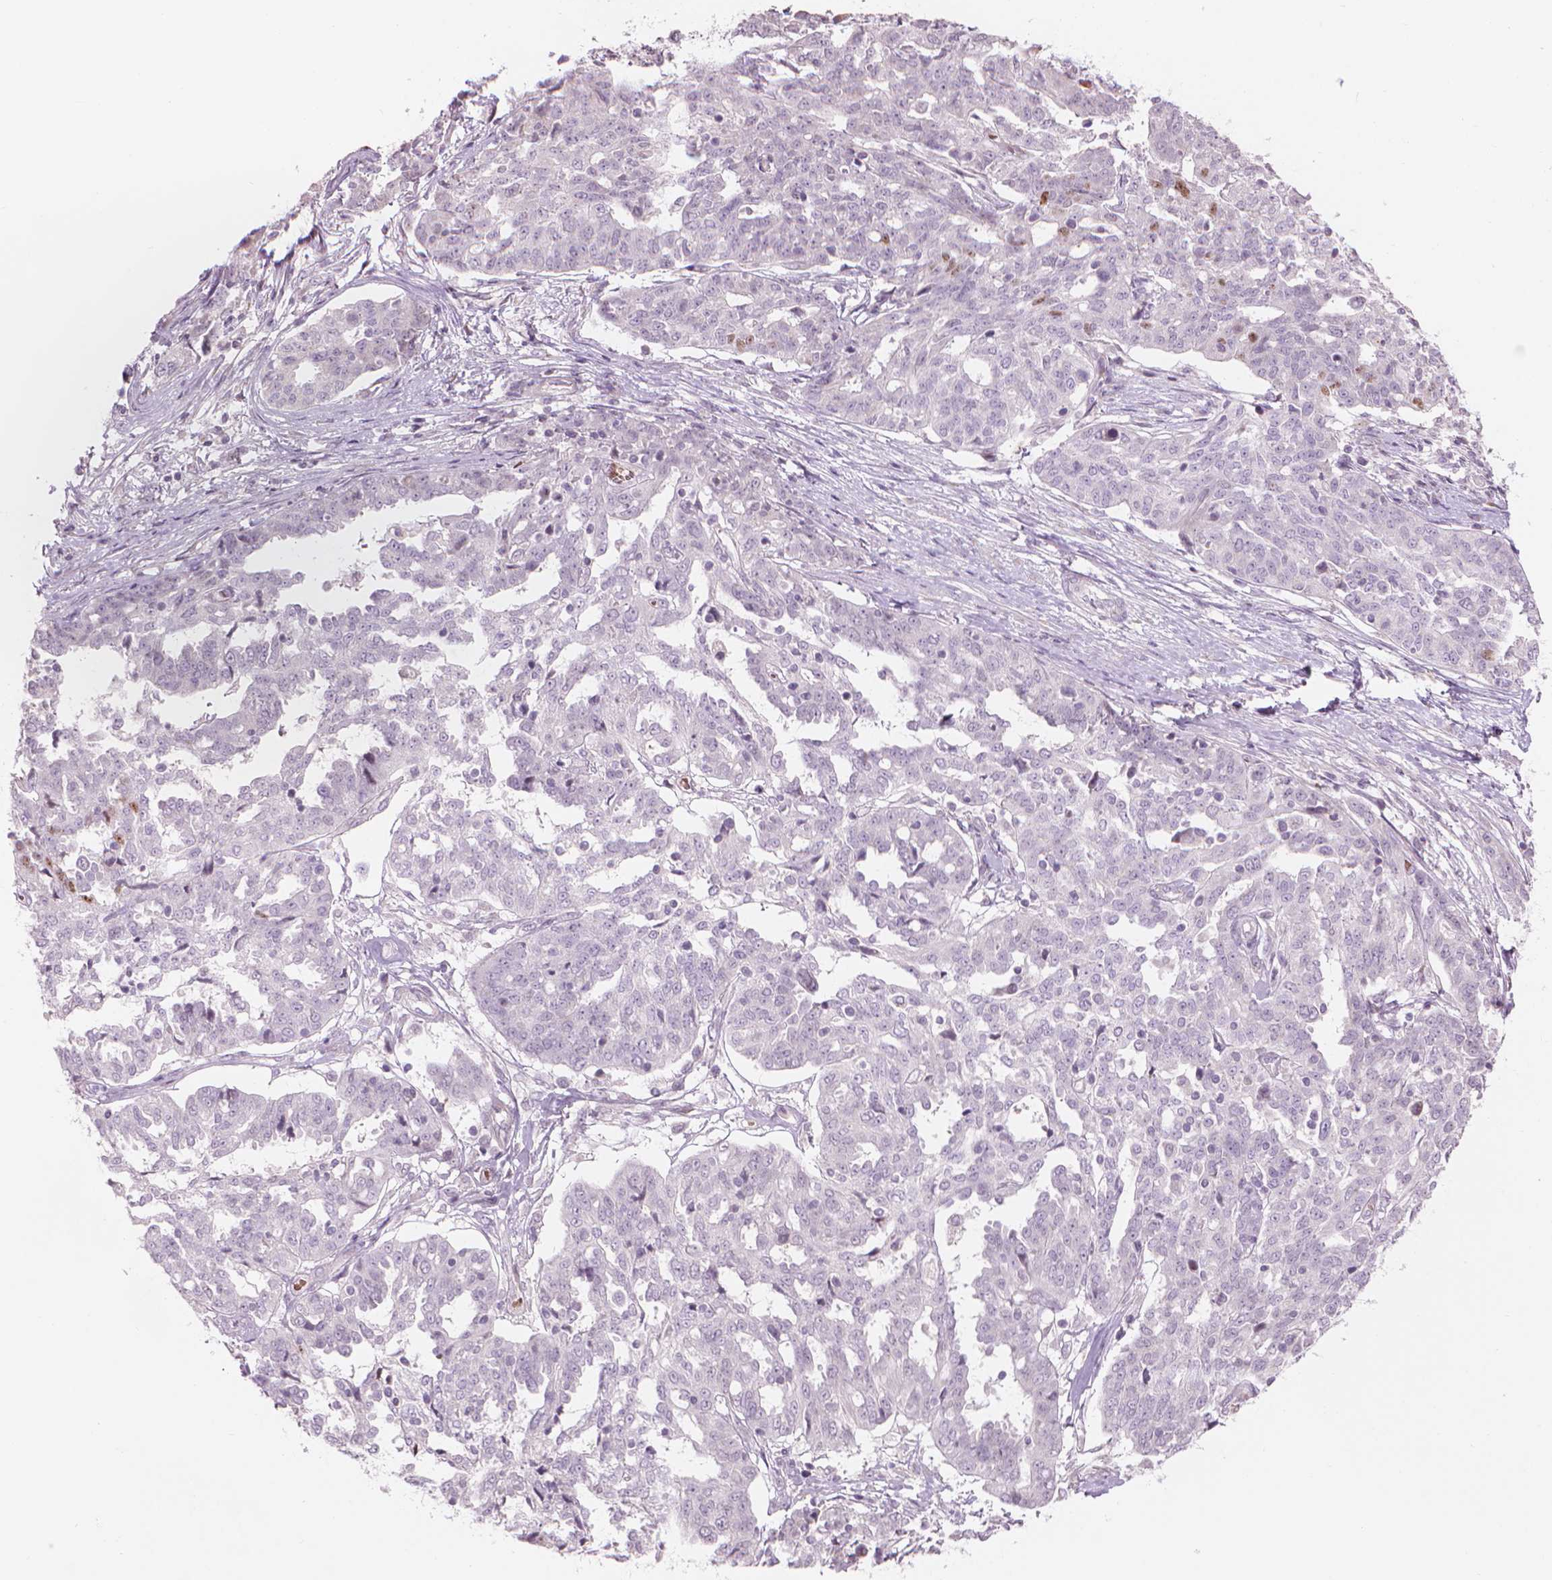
{"staining": {"intensity": "negative", "quantity": "none", "location": "none"}, "tissue": "ovarian cancer", "cell_type": "Tumor cells", "image_type": "cancer", "snomed": [{"axis": "morphology", "description": "Cystadenocarcinoma, serous, NOS"}, {"axis": "topography", "description": "Ovary"}], "caption": "Ovarian cancer (serous cystadenocarcinoma) was stained to show a protein in brown. There is no significant staining in tumor cells.", "gene": "IFFO1", "patient": {"sex": "female", "age": 67}}